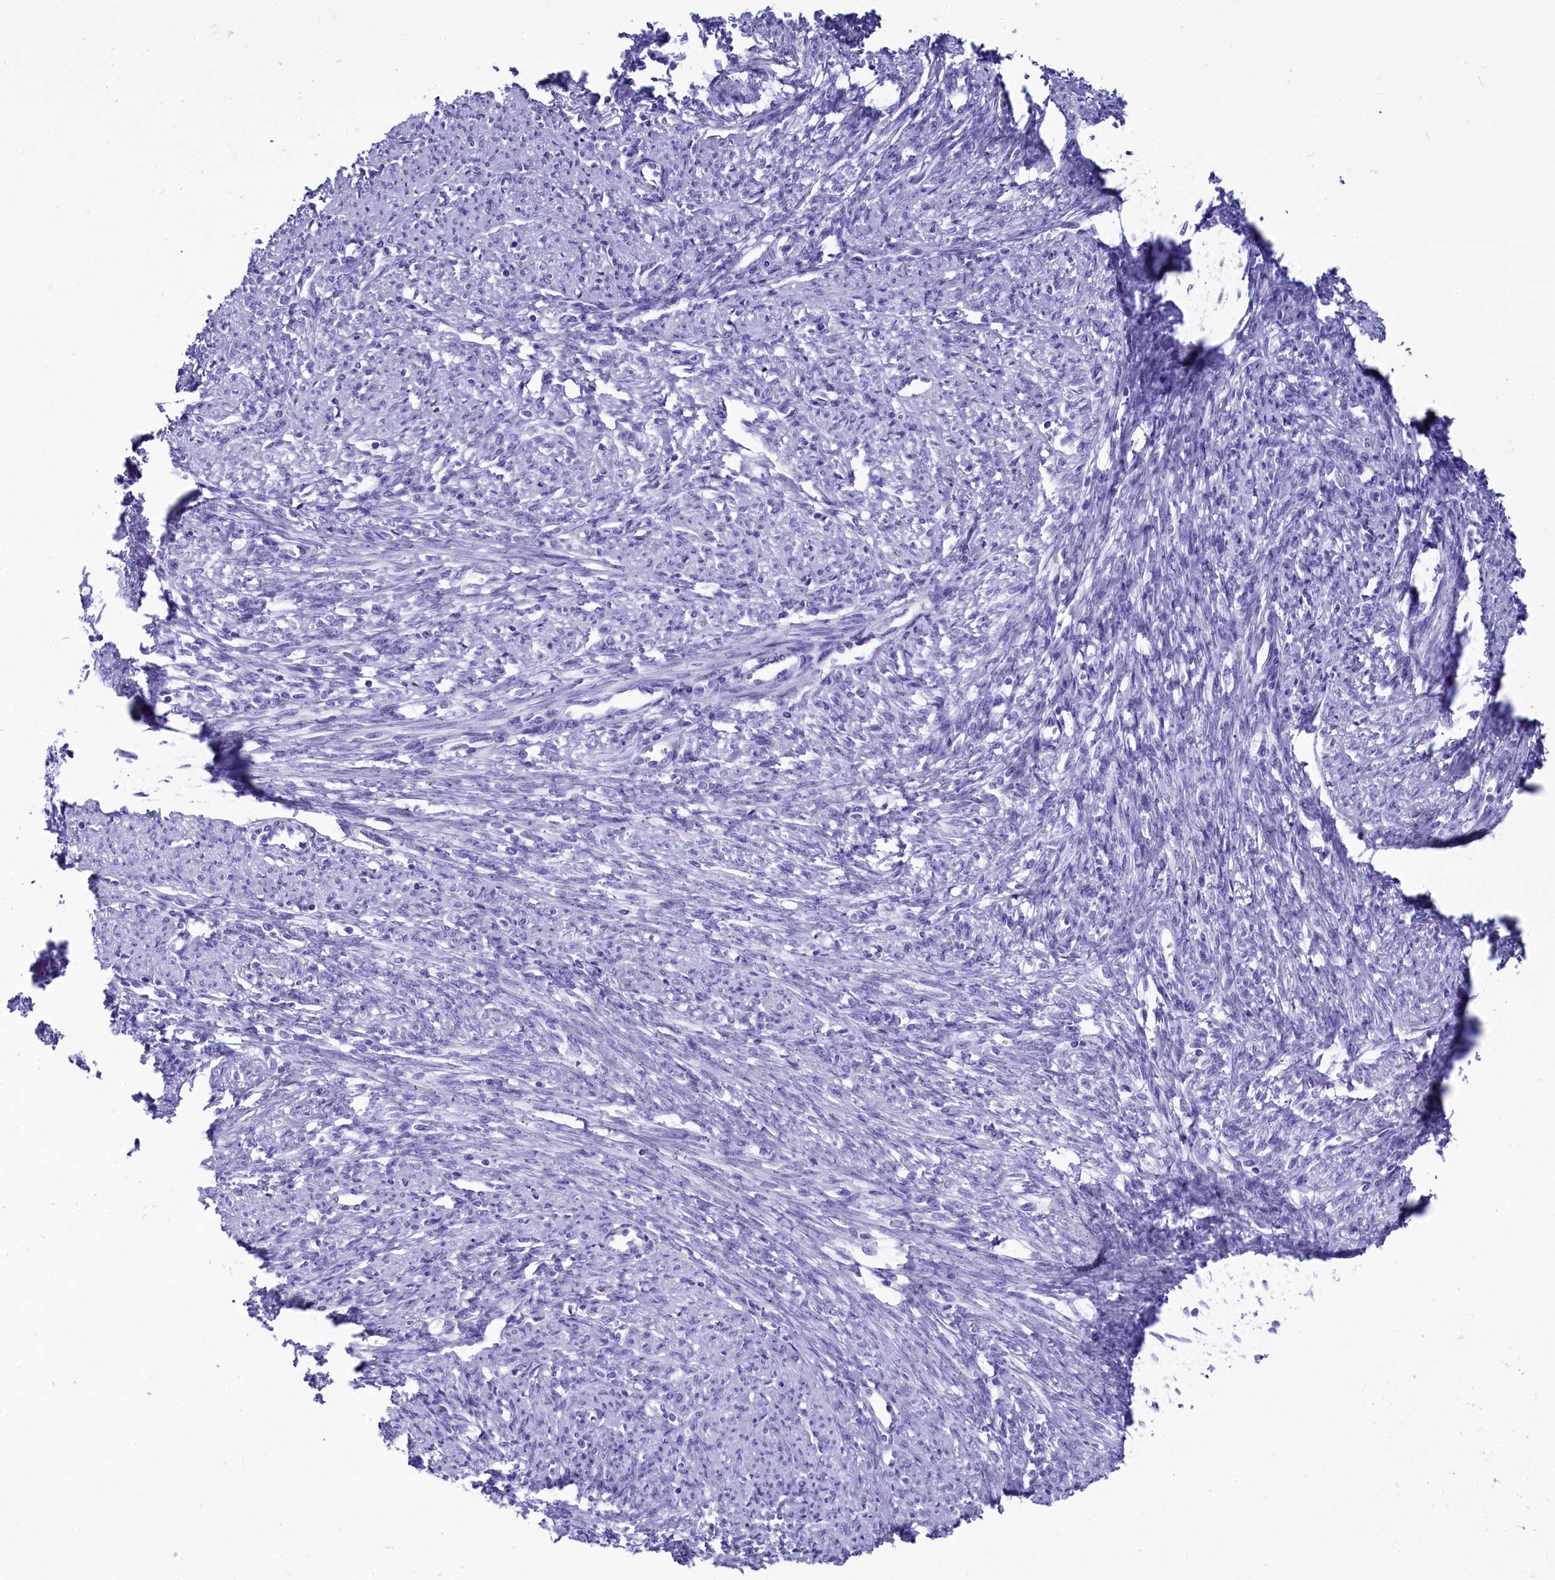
{"staining": {"intensity": "negative", "quantity": "none", "location": "none"}, "tissue": "smooth muscle", "cell_type": "Smooth muscle cells", "image_type": "normal", "snomed": [{"axis": "morphology", "description": "Normal tissue, NOS"}, {"axis": "topography", "description": "Smooth muscle"}, {"axis": "topography", "description": "Uterus"}], "caption": "Immunohistochemistry of unremarkable human smooth muscle displays no positivity in smooth muscle cells. (Immunohistochemistry (ihc), brightfield microscopy, high magnification).", "gene": "AP3B2", "patient": {"sex": "female", "age": 59}}